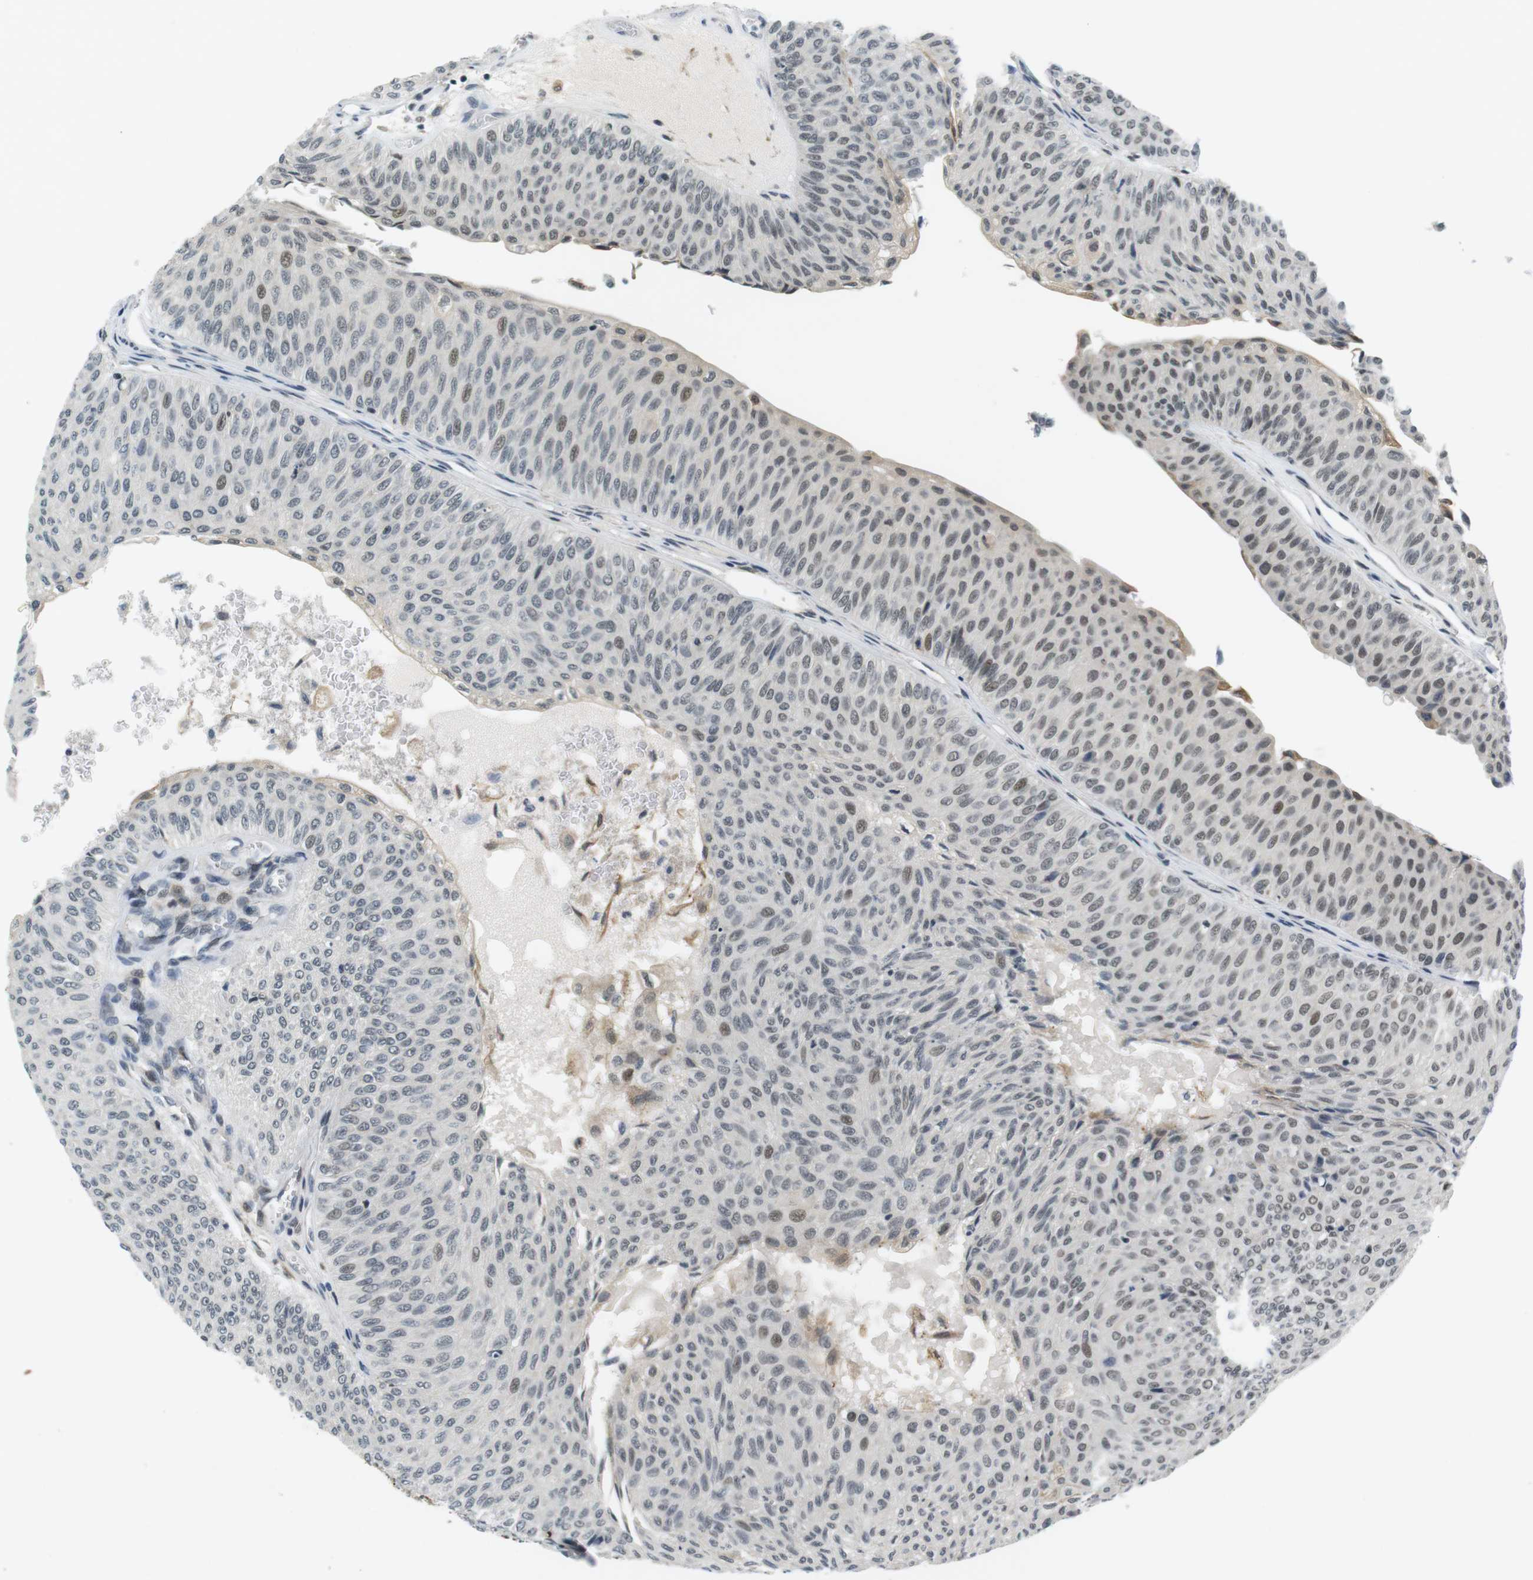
{"staining": {"intensity": "moderate", "quantity": "25%-75%", "location": "nuclear"}, "tissue": "urothelial cancer", "cell_type": "Tumor cells", "image_type": "cancer", "snomed": [{"axis": "morphology", "description": "Urothelial carcinoma, Low grade"}, {"axis": "topography", "description": "Urinary bladder"}], "caption": "Brown immunohistochemical staining in human urothelial cancer displays moderate nuclear positivity in about 25%-75% of tumor cells. (DAB (3,3'-diaminobenzidine) IHC with brightfield microscopy, high magnification).", "gene": "RNF38", "patient": {"sex": "male", "age": 78}}